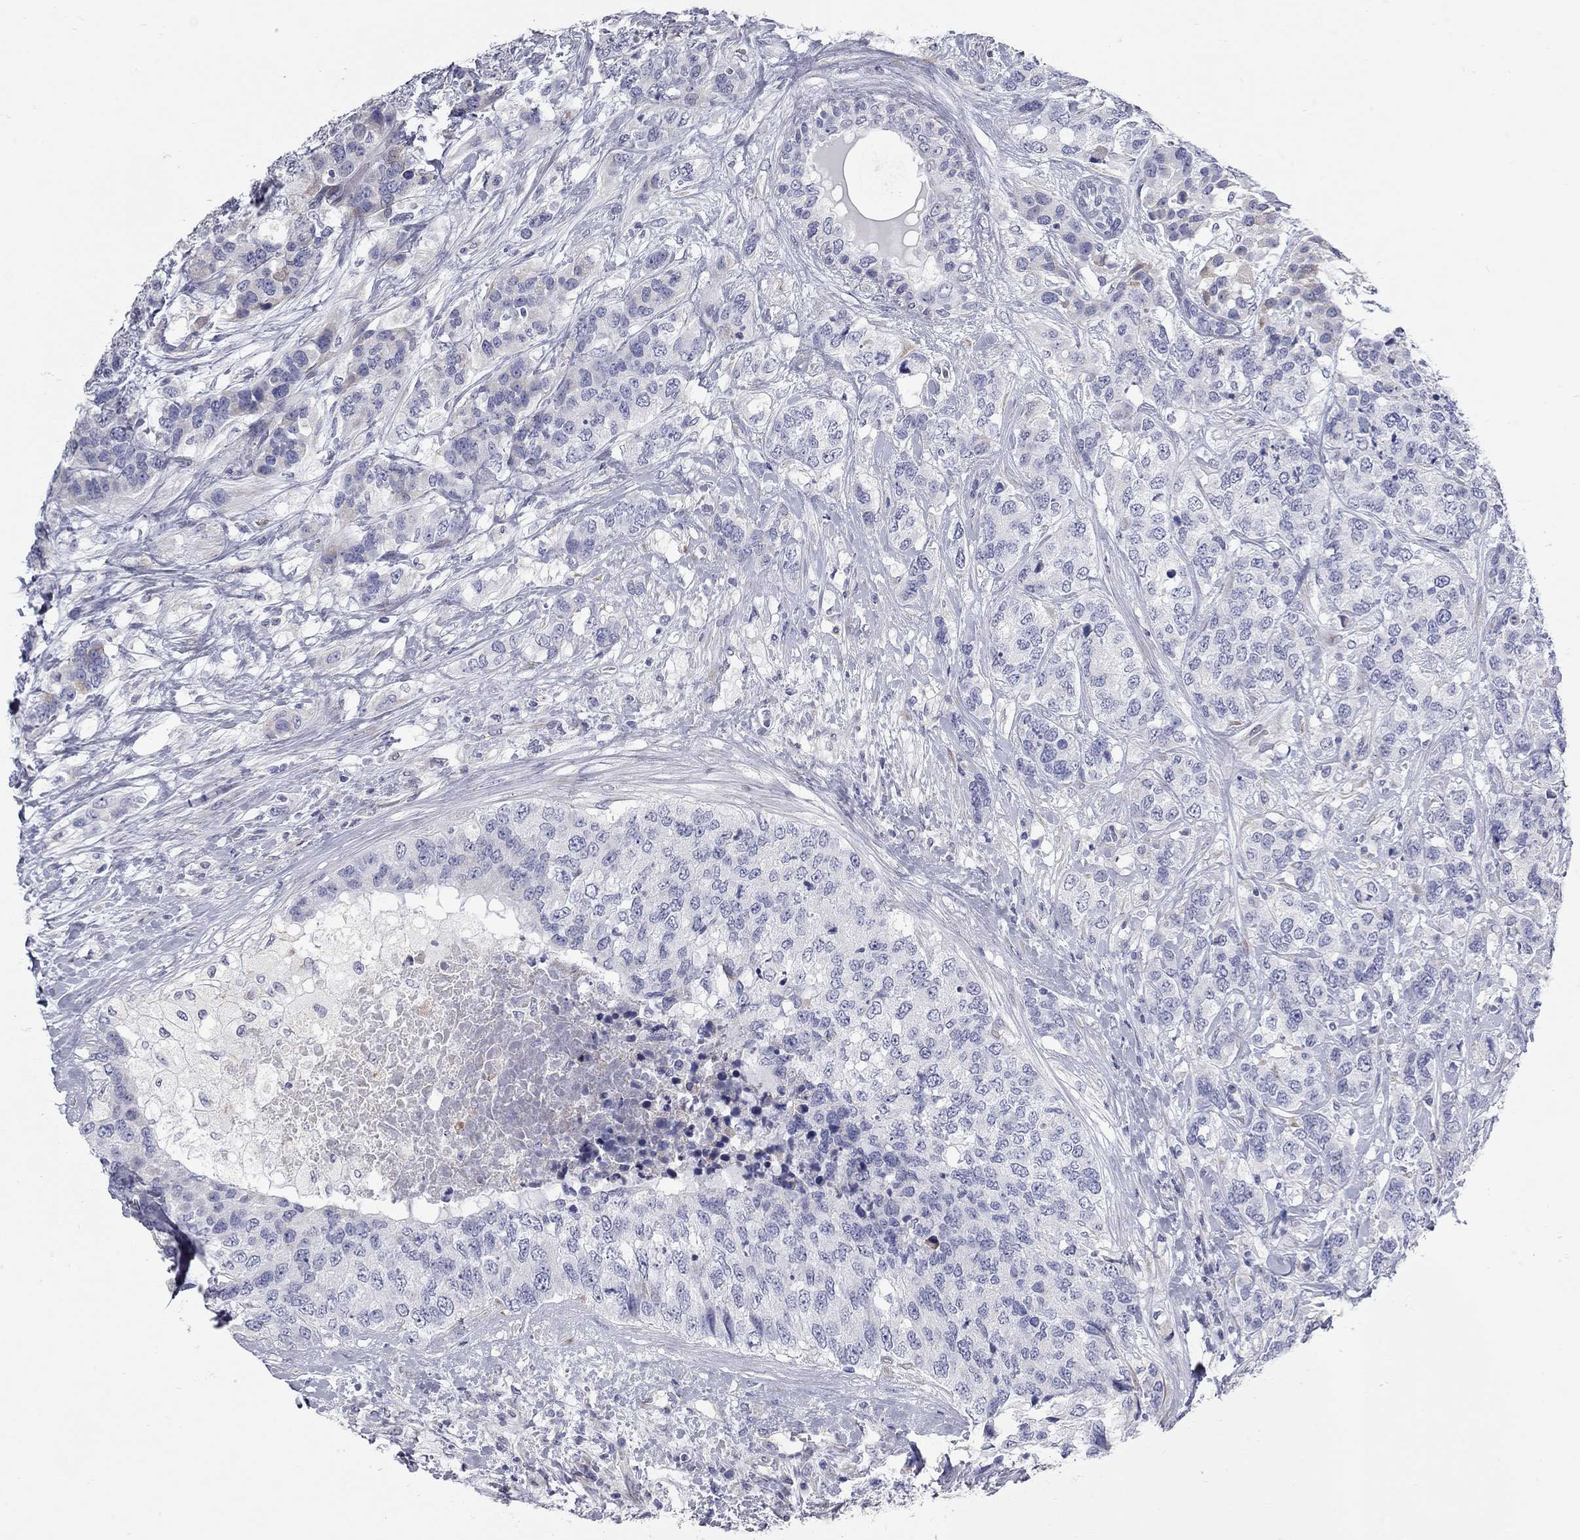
{"staining": {"intensity": "negative", "quantity": "none", "location": "none"}, "tissue": "breast cancer", "cell_type": "Tumor cells", "image_type": "cancer", "snomed": [{"axis": "morphology", "description": "Lobular carcinoma"}, {"axis": "topography", "description": "Breast"}], "caption": "Immunohistochemical staining of breast cancer (lobular carcinoma) displays no significant expression in tumor cells.", "gene": "XAGE2", "patient": {"sex": "female", "age": 59}}